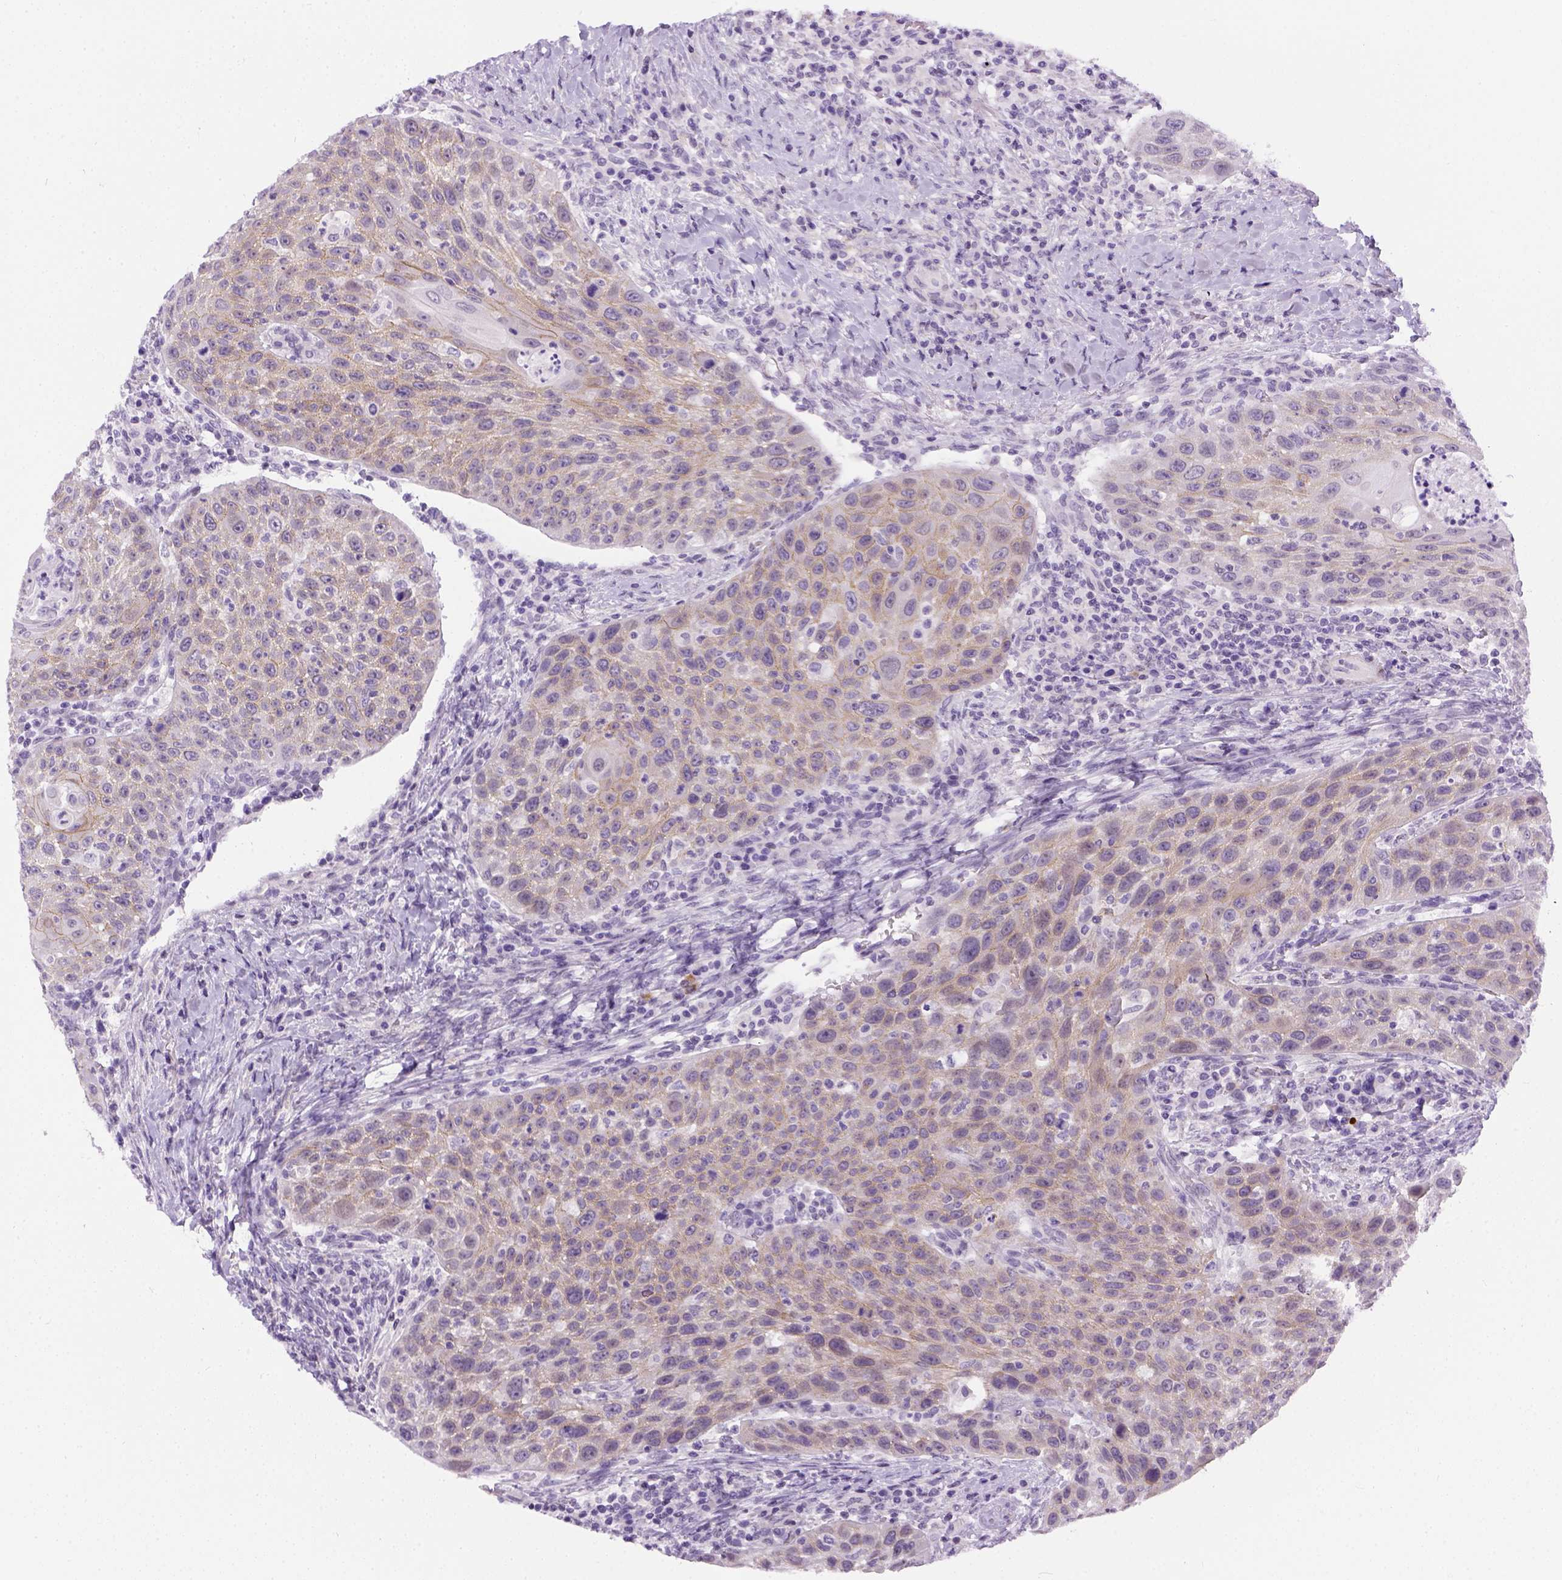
{"staining": {"intensity": "weak", "quantity": ">75%", "location": "cytoplasmic/membranous"}, "tissue": "head and neck cancer", "cell_type": "Tumor cells", "image_type": "cancer", "snomed": [{"axis": "morphology", "description": "Squamous cell carcinoma, NOS"}, {"axis": "topography", "description": "Head-Neck"}], "caption": "Immunohistochemical staining of human head and neck cancer (squamous cell carcinoma) exhibits low levels of weak cytoplasmic/membranous expression in approximately >75% of tumor cells.", "gene": "FAM184B", "patient": {"sex": "male", "age": 69}}